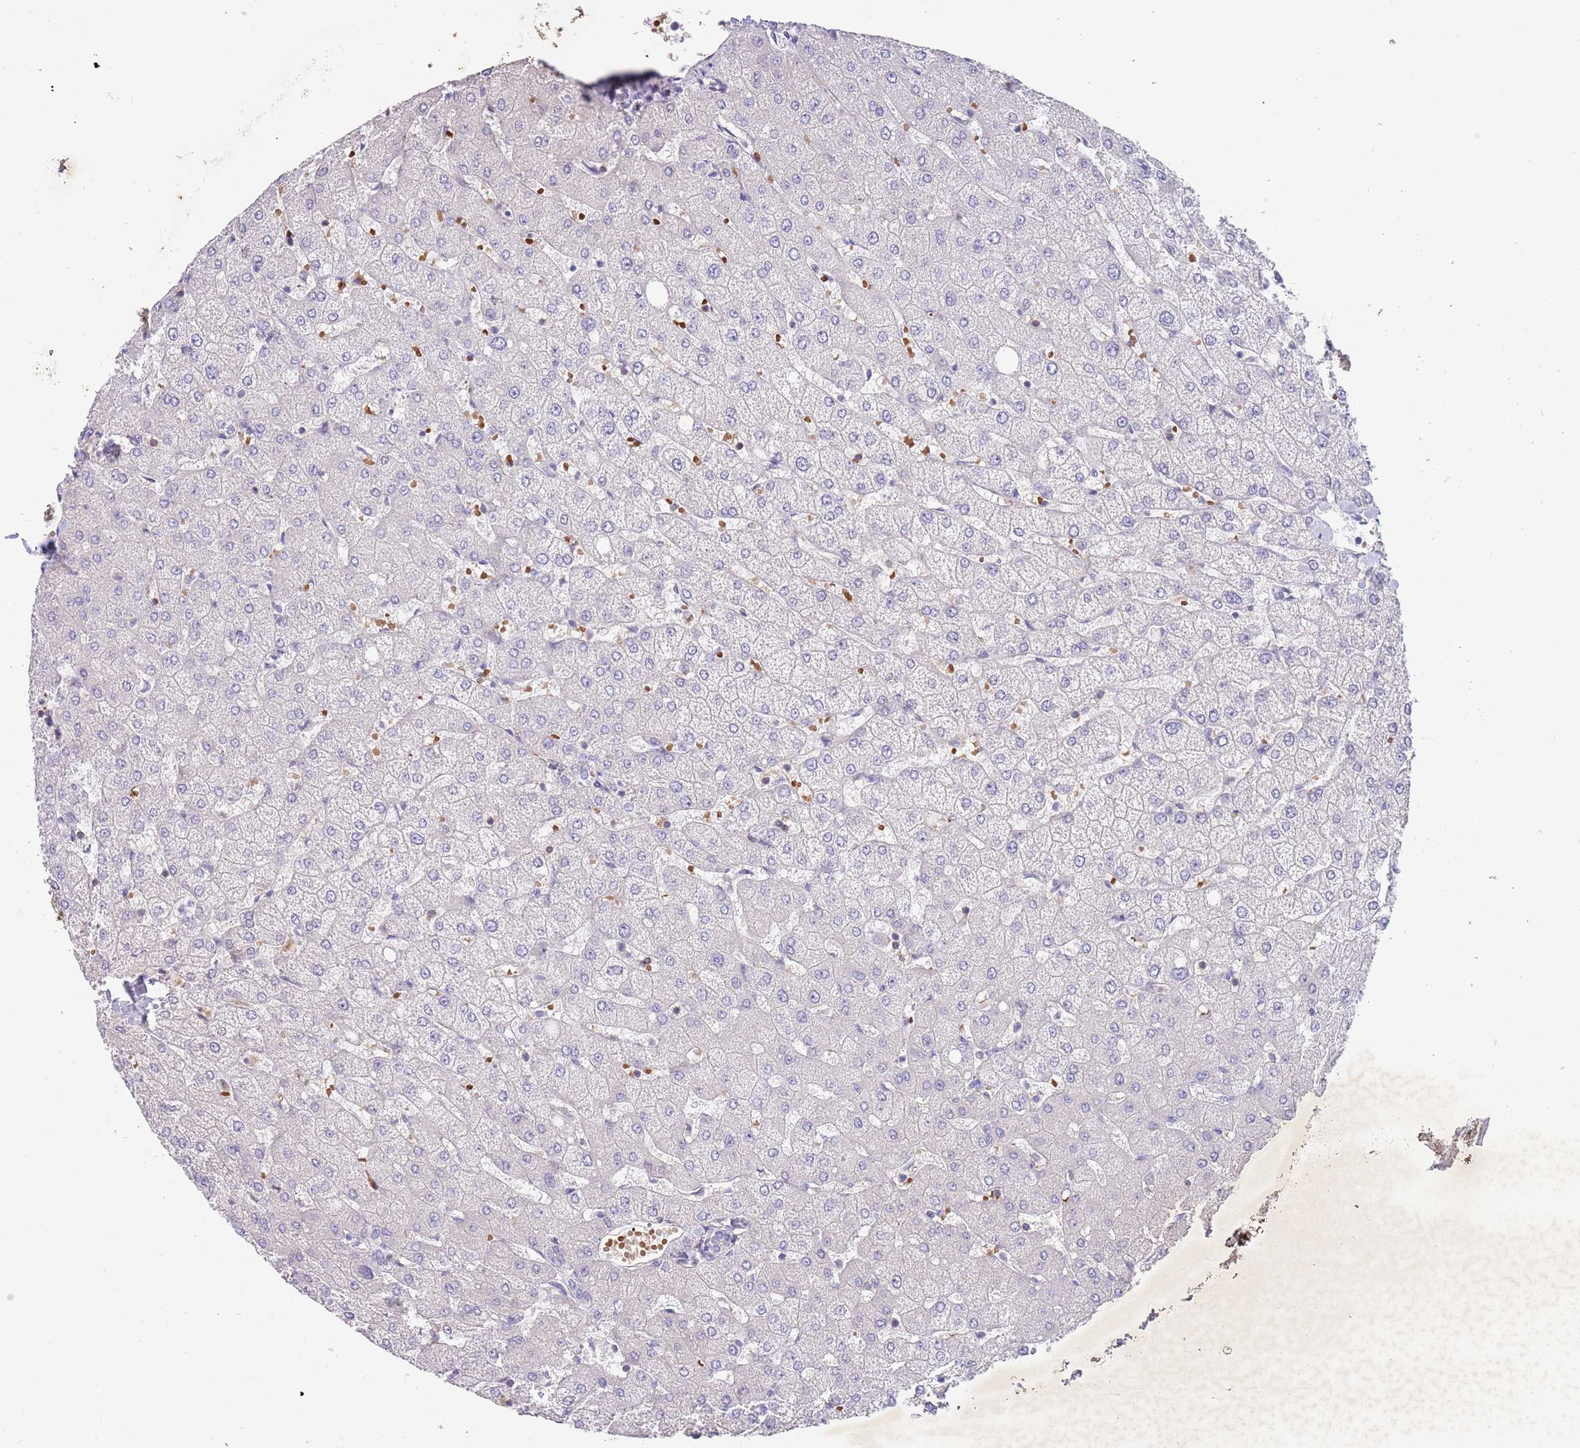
{"staining": {"intensity": "negative", "quantity": "none", "location": "none"}, "tissue": "liver", "cell_type": "Cholangiocytes", "image_type": "normal", "snomed": [{"axis": "morphology", "description": "Normal tissue, NOS"}, {"axis": "topography", "description": "Liver"}], "caption": "Micrograph shows no protein positivity in cholangiocytes of unremarkable liver. (Brightfield microscopy of DAB (3,3'-diaminobenzidine) IHC at high magnification).", "gene": "ZNF14", "patient": {"sex": "female", "age": 54}}